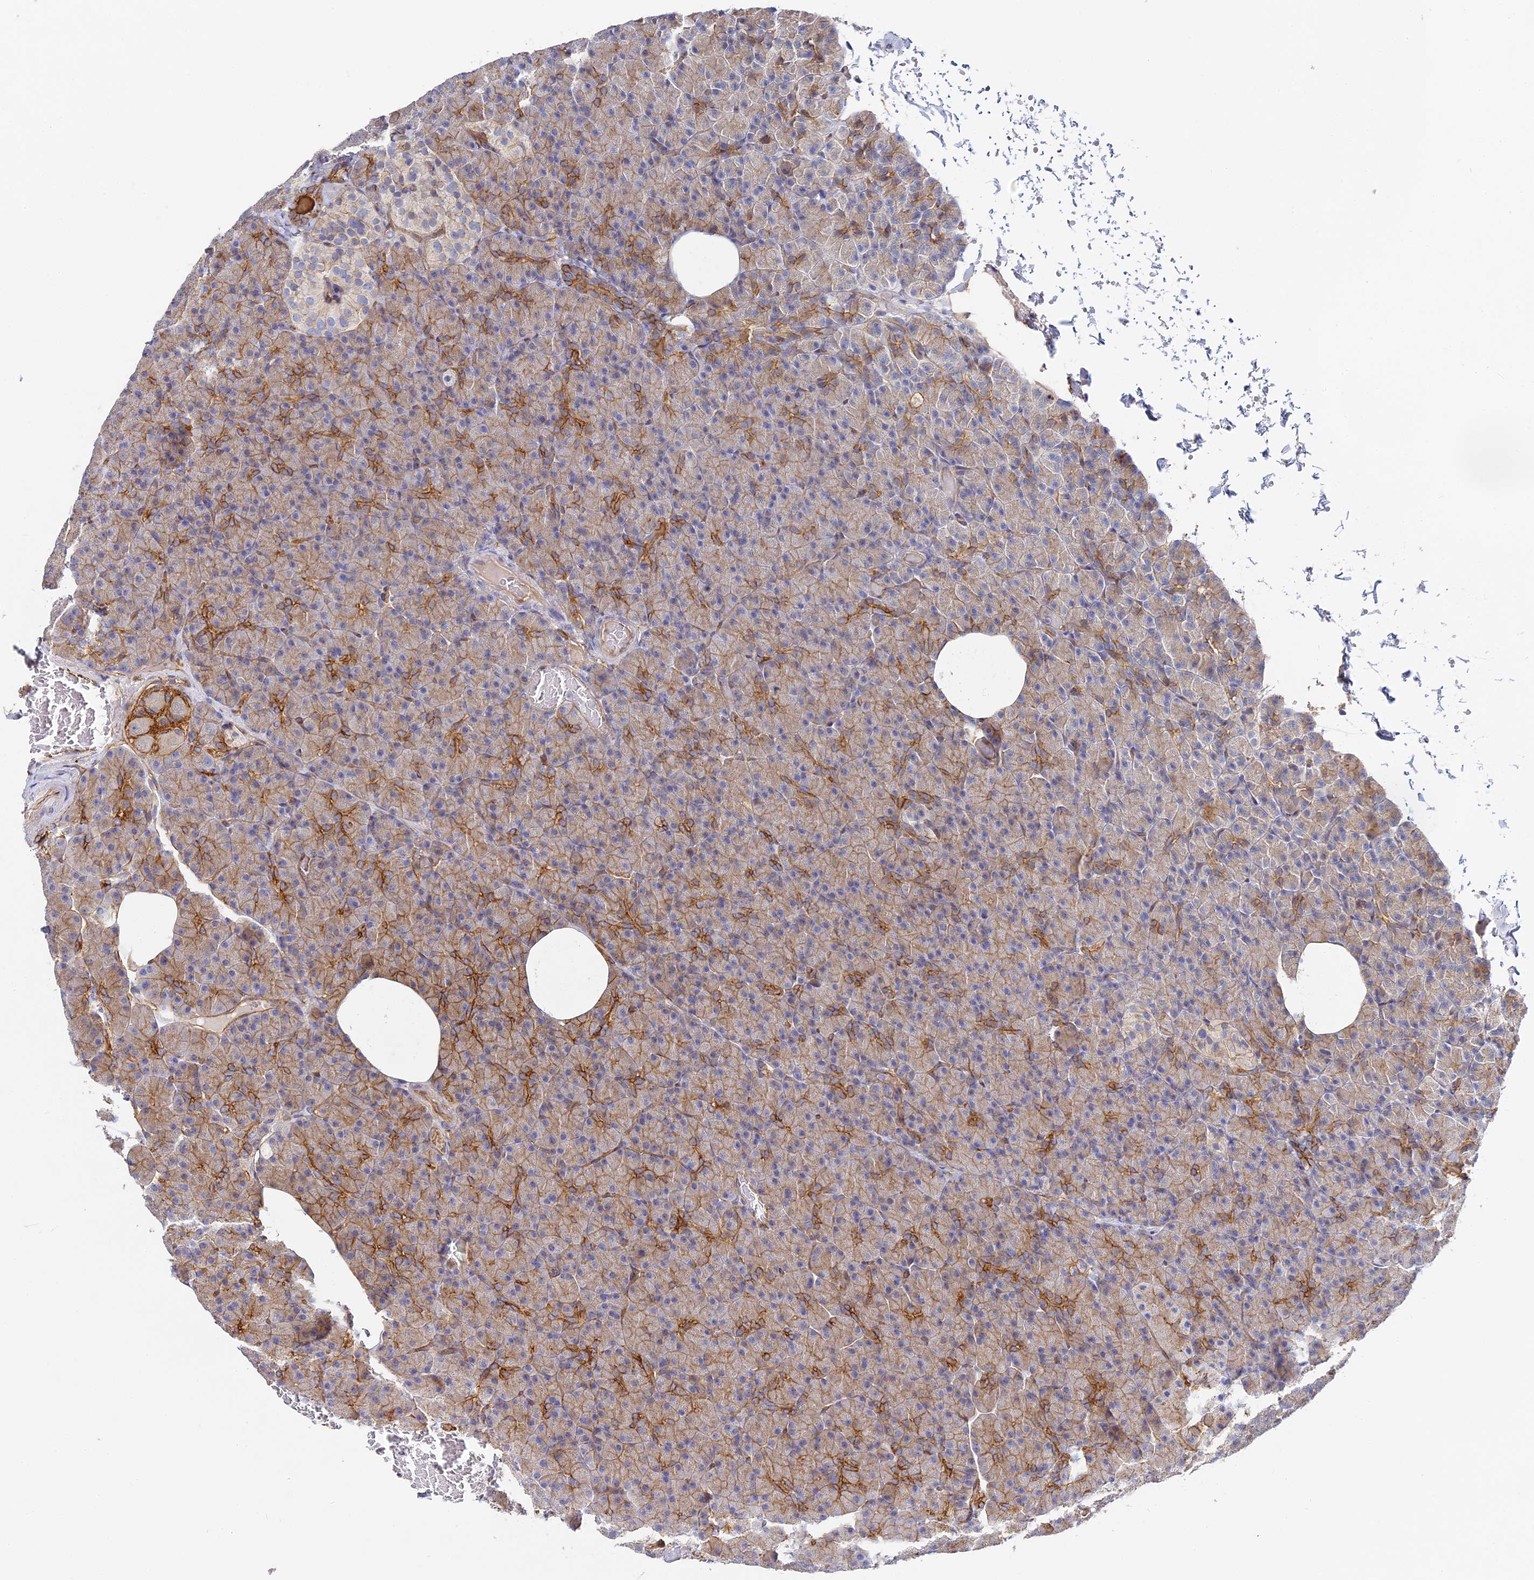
{"staining": {"intensity": "moderate", "quantity": "25%-75%", "location": "cytoplasmic/membranous"}, "tissue": "pancreas", "cell_type": "Exocrine glandular cells", "image_type": "normal", "snomed": [{"axis": "morphology", "description": "Normal tissue, NOS"}, {"axis": "topography", "description": "Pancreas"}], "caption": "High-magnification brightfield microscopy of benign pancreas stained with DAB (3,3'-diaminobenzidine) (brown) and counterstained with hematoxylin (blue). exocrine glandular cells exhibit moderate cytoplasmic/membranous expression is identified in about25%-75% of cells.", "gene": "CCDC30", "patient": {"sex": "female", "age": 43}}